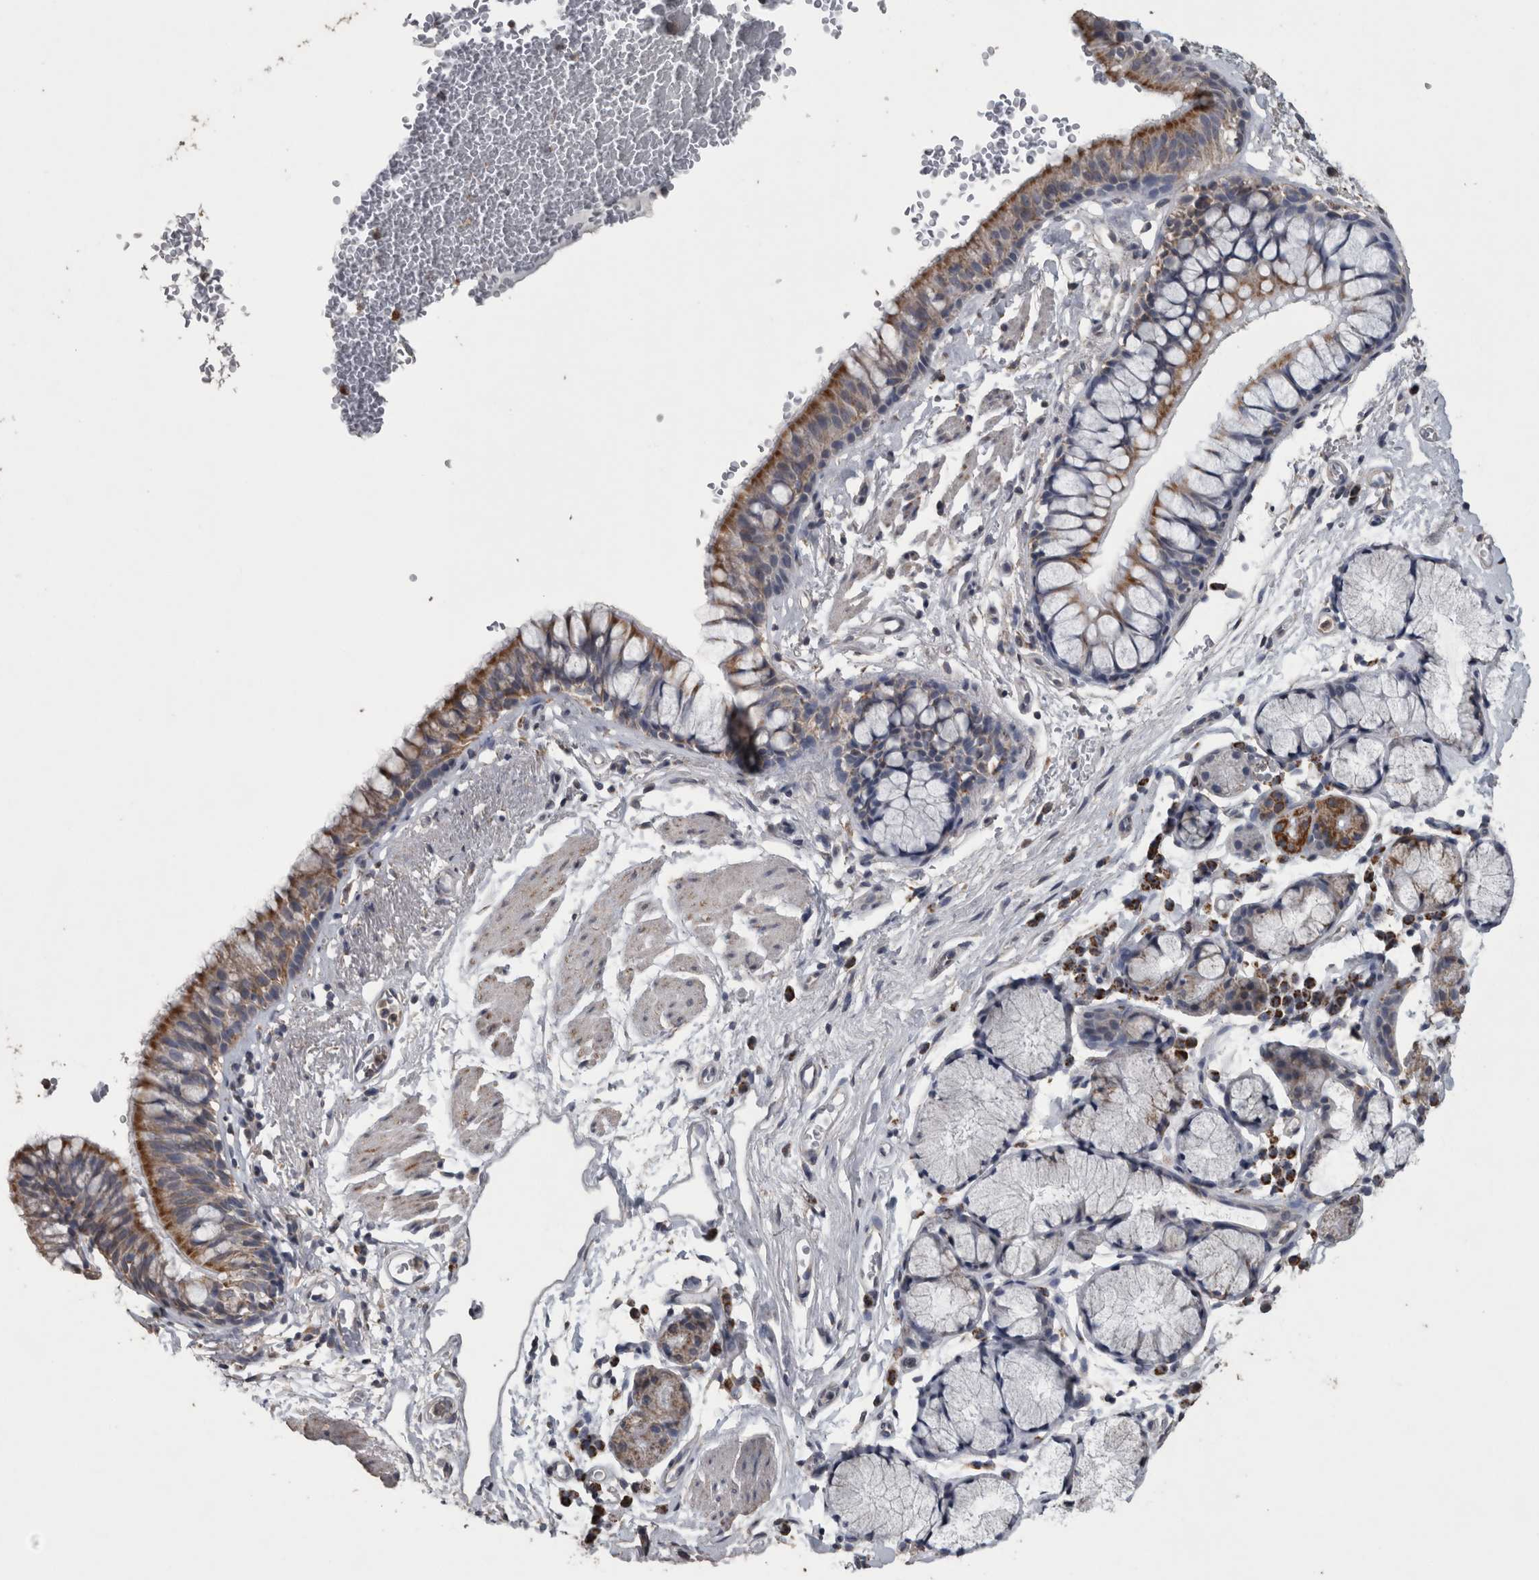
{"staining": {"intensity": "strong", "quantity": "25%-75%", "location": "cytoplasmic/membranous"}, "tissue": "bronchus", "cell_type": "Respiratory epithelial cells", "image_type": "normal", "snomed": [{"axis": "morphology", "description": "Normal tissue, NOS"}, {"axis": "topography", "description": "Cartilage tissue"}, {"axis": "topography", "description": "Bronchus"}], "caption": "A photomicrograph of bronchus stained for a protein displays strong cytoplasmic/membranous brown staining in respiratory epithelial cells. The staining is performed using DAB brown chromogen to label protein expression. The nuclei are counter-stained blue using hematoxylin.", "gene": "ACADM", "patient": {"sex": "female", "age": 53}}